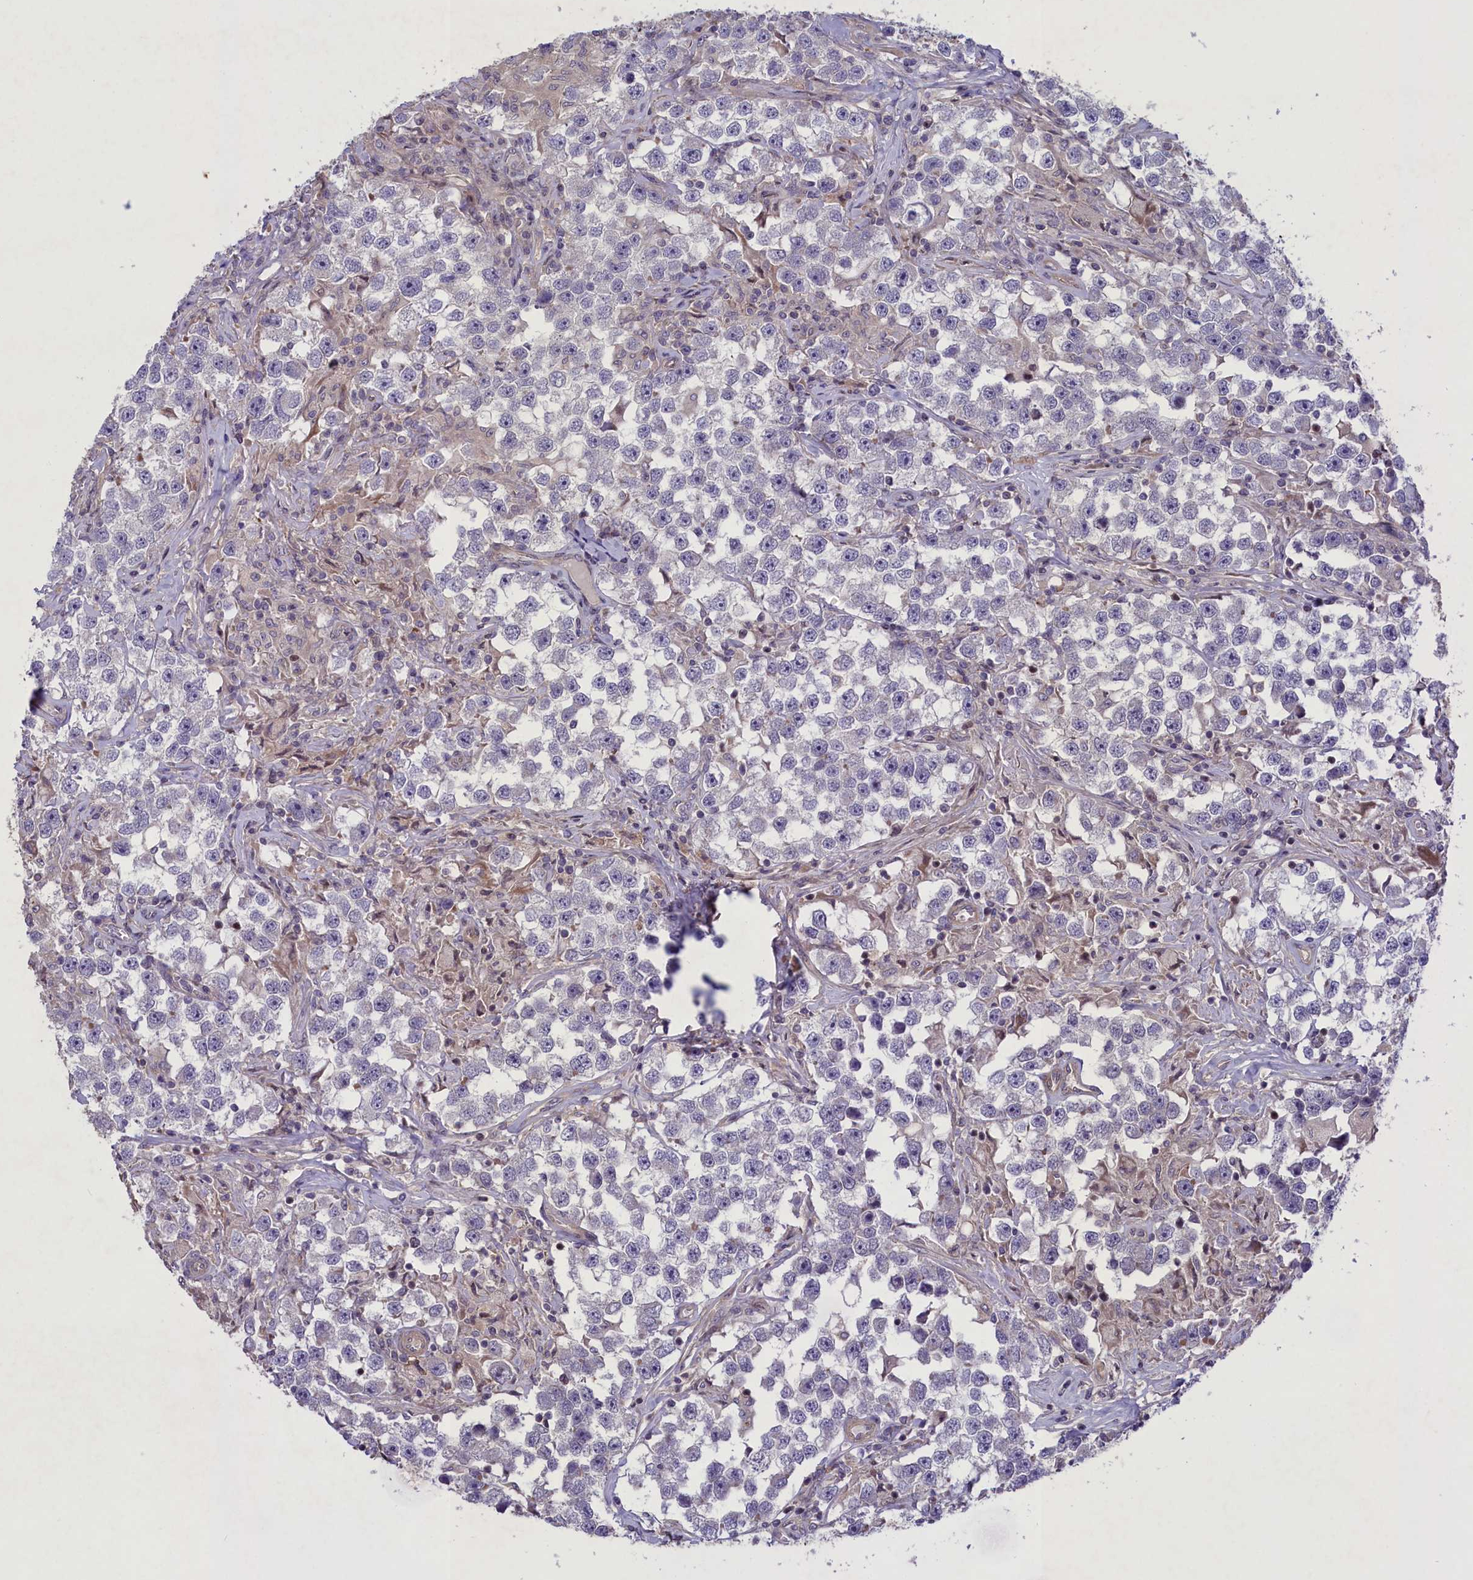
{"staining": {"intensity": "negative", "quantity": "none", "location": "none"}, "tissue": "testis cancer", "cell_type": "Tumor cells", "image_type": "cancer", "snomed": [{"axis": "morphology", "description": "Seminoma, NOS"}, {"axis": "topography", "description": "Testis"}], "caption": "This is a histopathology image of immunohistochemistry staining of seminoma (testis), which shows no expression in tumor cells.", "gene": "MAN2C1", "patient": {"sex": "male", "age": 46}}